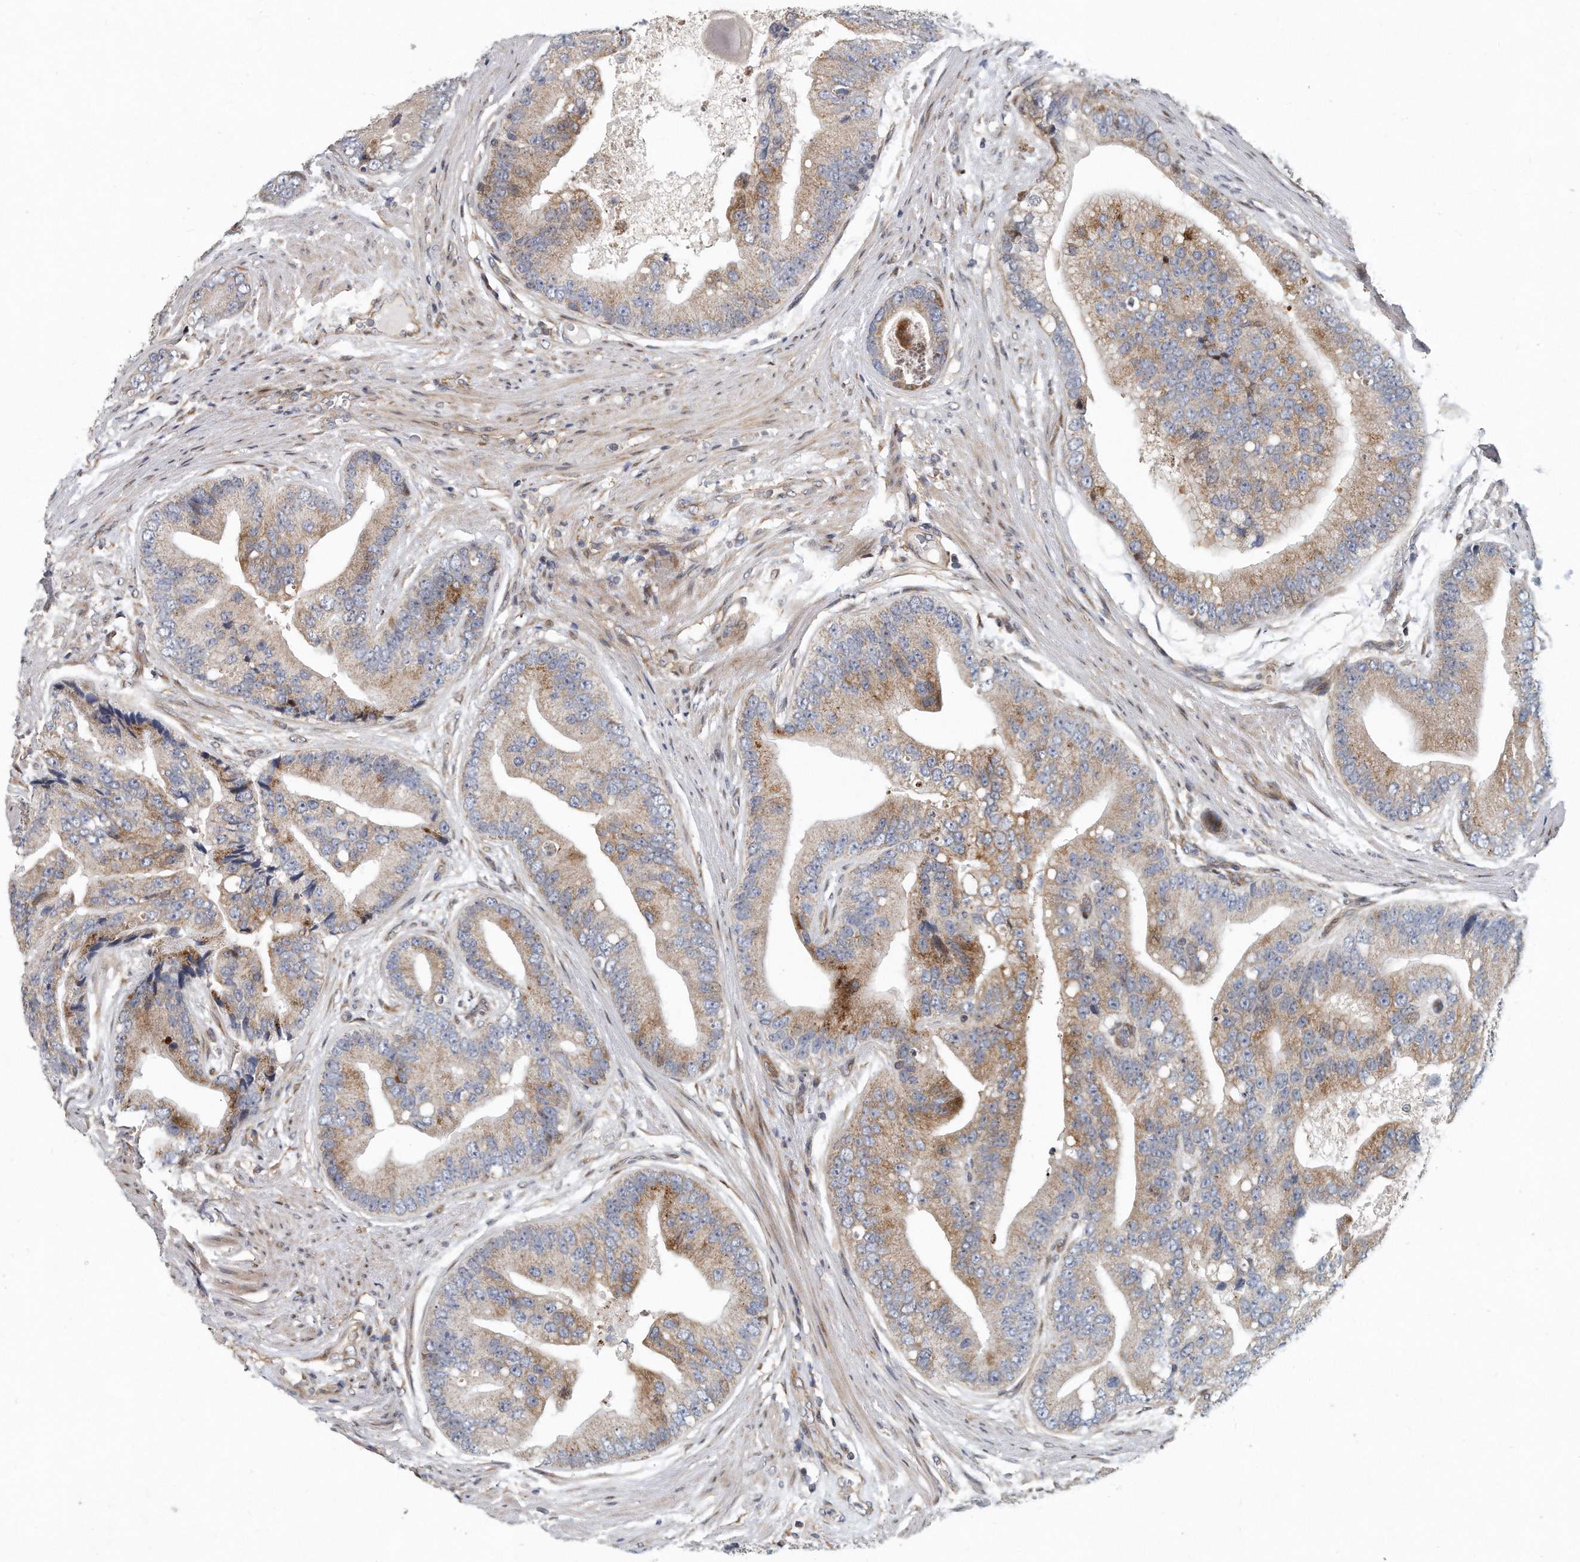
{"staining": {"intensity": "moderate", "quantity": "25%-75%", "location": "cytoplasmic/membranous"}, "tissue": "prostate cancer", "cell_type": "Tumor cells", "image_type": "cancer", "snomed": [{"axis": "morphology", "description": "Adenocarcinoma, High grade"}, {"axis": "topography", "description": "Prostate"}], "caption": "Immunohistochemical staining of human prostate cancer (high-grade adenocarcinoma) demonstrates medium levels of moderate cytoplasmic/membranous protein positivity in about 25%-75% of tumor cells.", "gene": "PCDH8", "patient": {"sex": "male", "age": 70}}